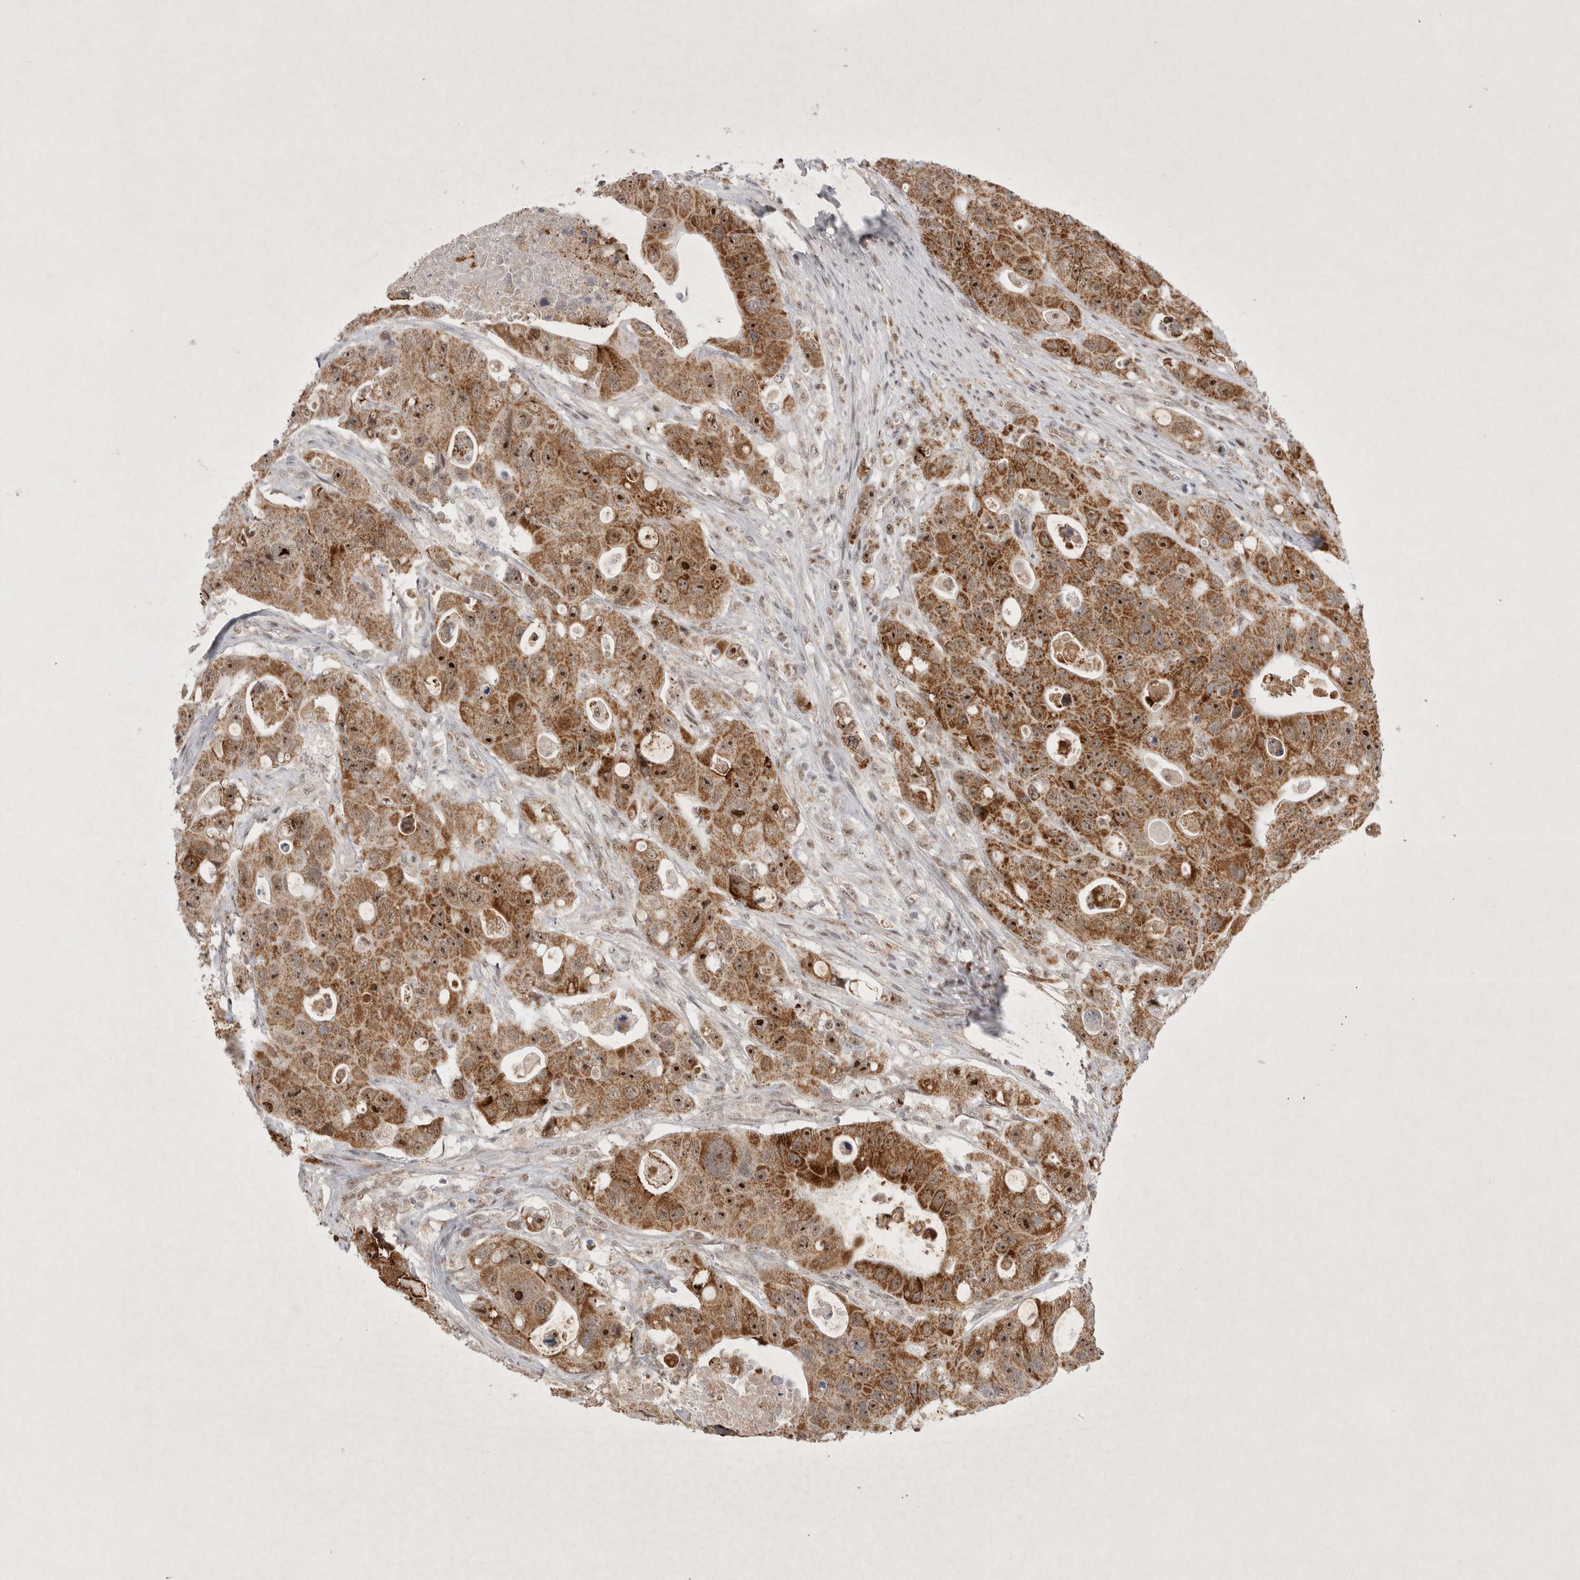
{"staining": {"intensity": "moderate", "quantity": ">75%", "location": "cytoplasmic/membranous,nuclear"}, "tissue": "colorectal cancer", "cell_type": "Tumor cells", "image_type": "cancer", "snomed": [{"axis": "morphology", "description": "Adenocarcinoma, NOS"}, {"axis": "topography", "description": "Colon"}], "caption": "Protein staining of colorectal adenocarcinoma tissue displays moderate cytoplasmic/membranous and nuclear expression in about >75% of tumor cells.", "gene": "MRPL37", "patient": {"sex": "female", "age": 46}}